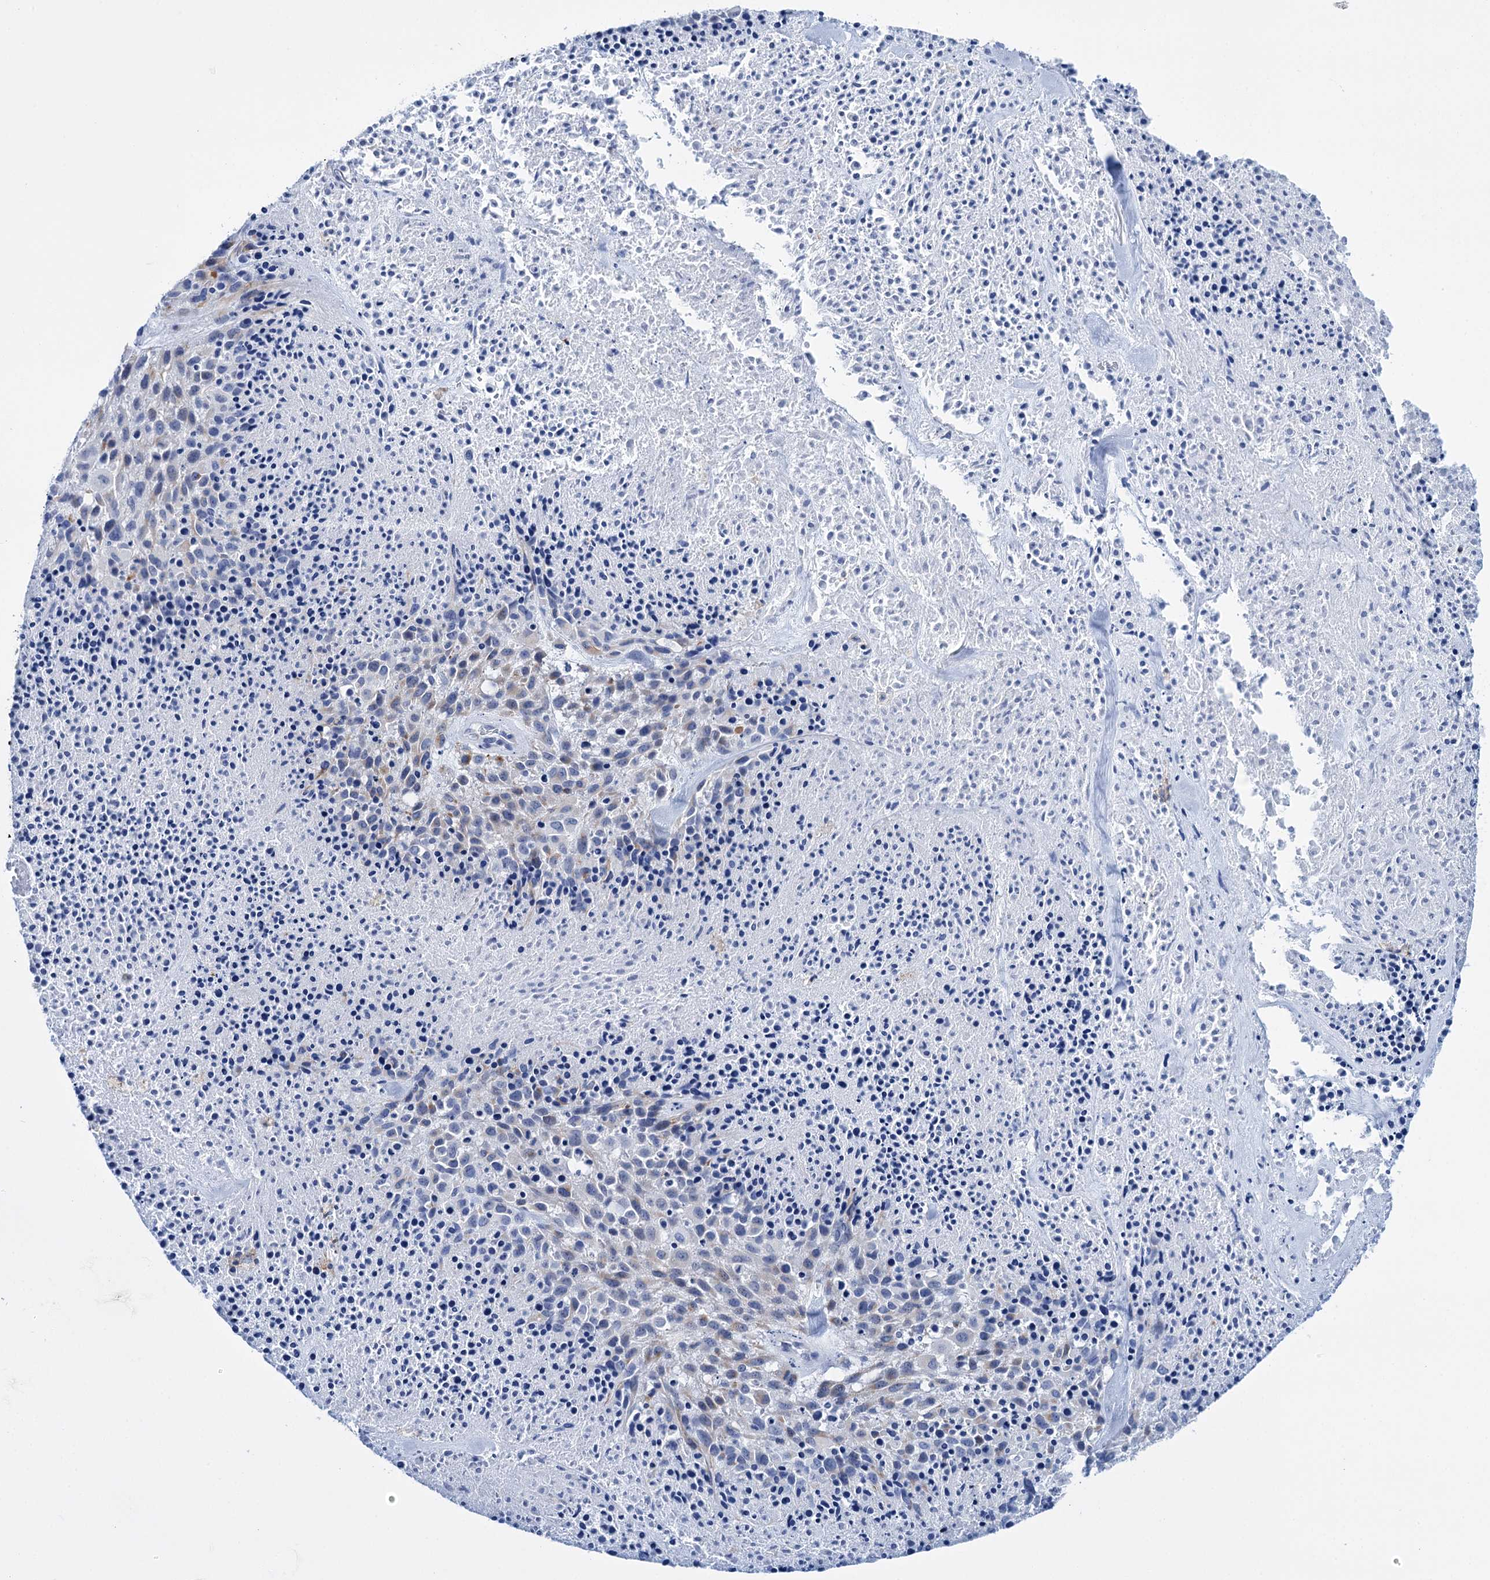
{"staining": {"intensity": "negative", "quantity": "none", "location": "none"}, "tissue": "melanoma", "cell_type": "Tumor cells", "image_type": "cancer", "snomed": [{"axis": "morphology", "description": "Malignant melanoma, Metastatic site"}, {"axis": "topography", "description": "Skin"}], "caption": "Tumor cells are negative for protein expression in human melanoma.", "gene": "DEF6", "patient": {"sex": "female", "age": 81}}